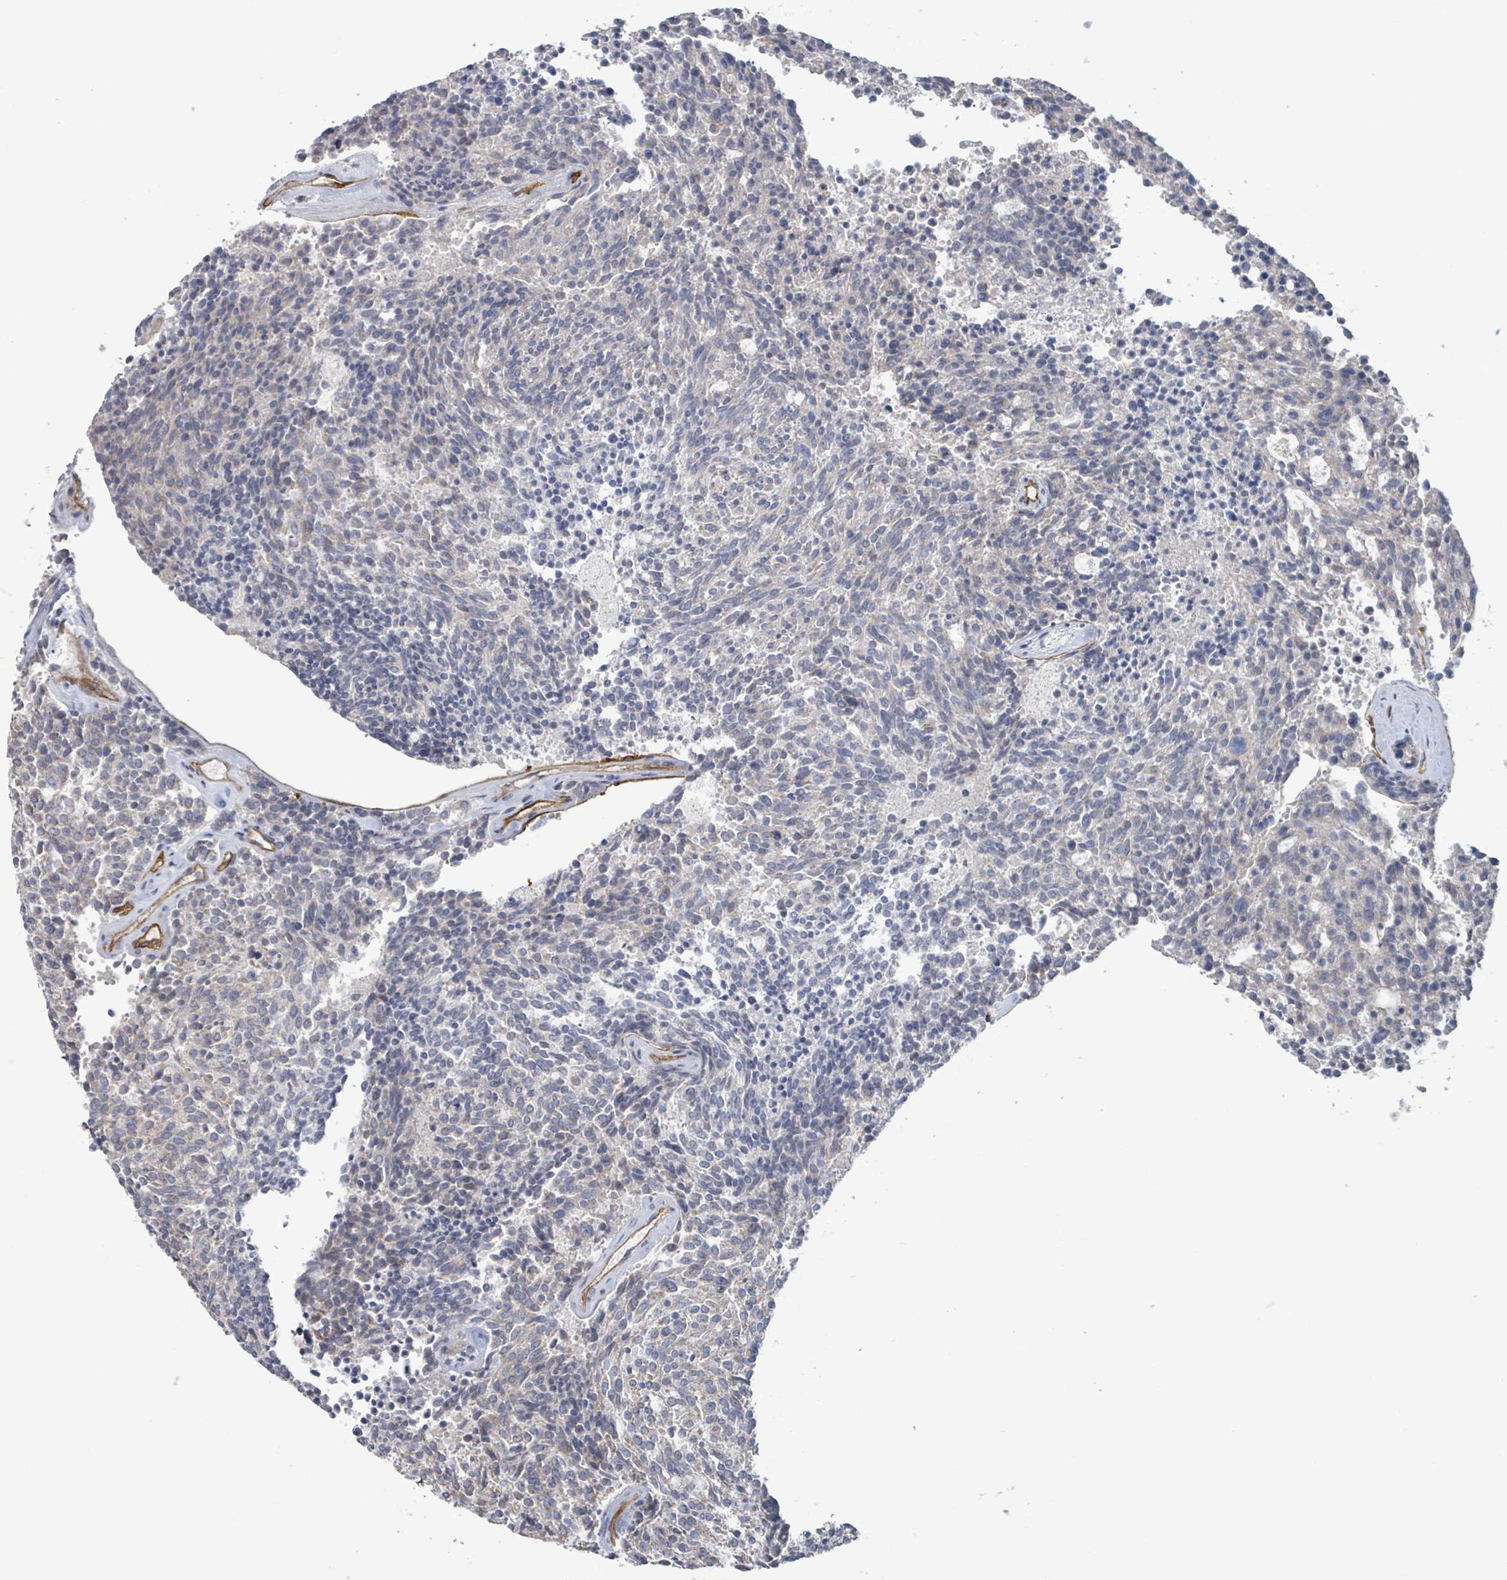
{"staining": {"intensity": "negative", "quantity": "none", "location": "none"}, "tissue": "carcinoid", "cell_type": "Tumor cells", "image_type": "cancer", "snomed": [{"axis": "morphology", "description": "Carcinoid, malignant, NOS"}, {"axis": "topography", "description": "Pancreas"}], "caption": "High magnification brightfield microscopy of carcinoid (malignant) stained with DAB (brown) and counterstained with hematoxylin (blue): tumor cells show no significant positivity. (Stains: DAB immunohistochemistry with hematoxylin counter stain, Microscopy: brightfield microscopy at high magnification).", "gene": "KANK3", "patient": {"sex": "female", "age": 54}}